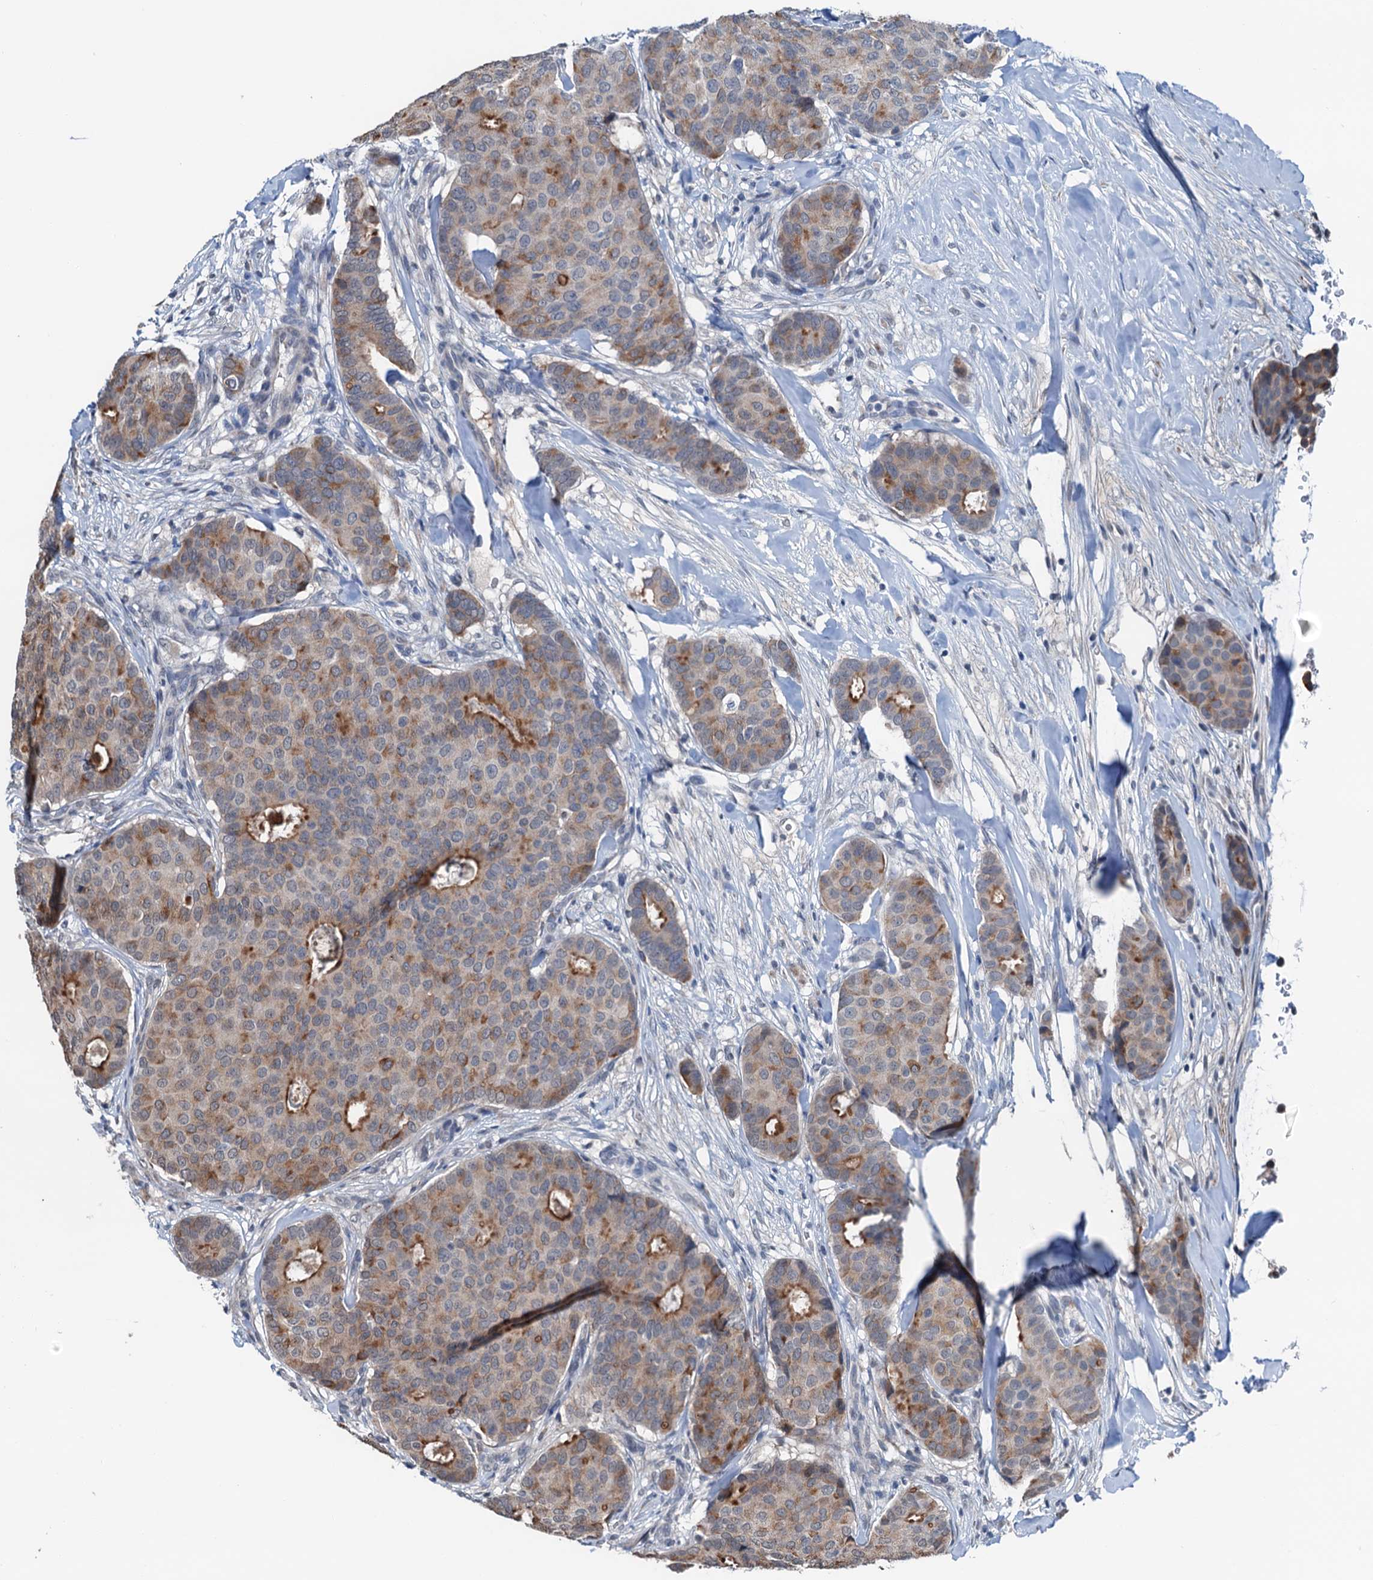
{"staining": {"intensity": "moderate", "quantity": "25%-75%", "location": "cytoplasmic/membranous"}, "tissue": "breast cancer", "cell_type": "Tumor cells", "image_type": "cancer", "snomed": [{"axis": "morphology", "description": "Duct carcinoma"}, {"axis": "topography", "description": "Breast"}], "caption": "Breast cancer tissue displays moderate cytoplasmic/membranous staining in approximately 25%-75% of tumor cells, visualized by immunohistochemistry.", "gene": "SHLD1", "patient": {"sex": "female", "age": 75}}